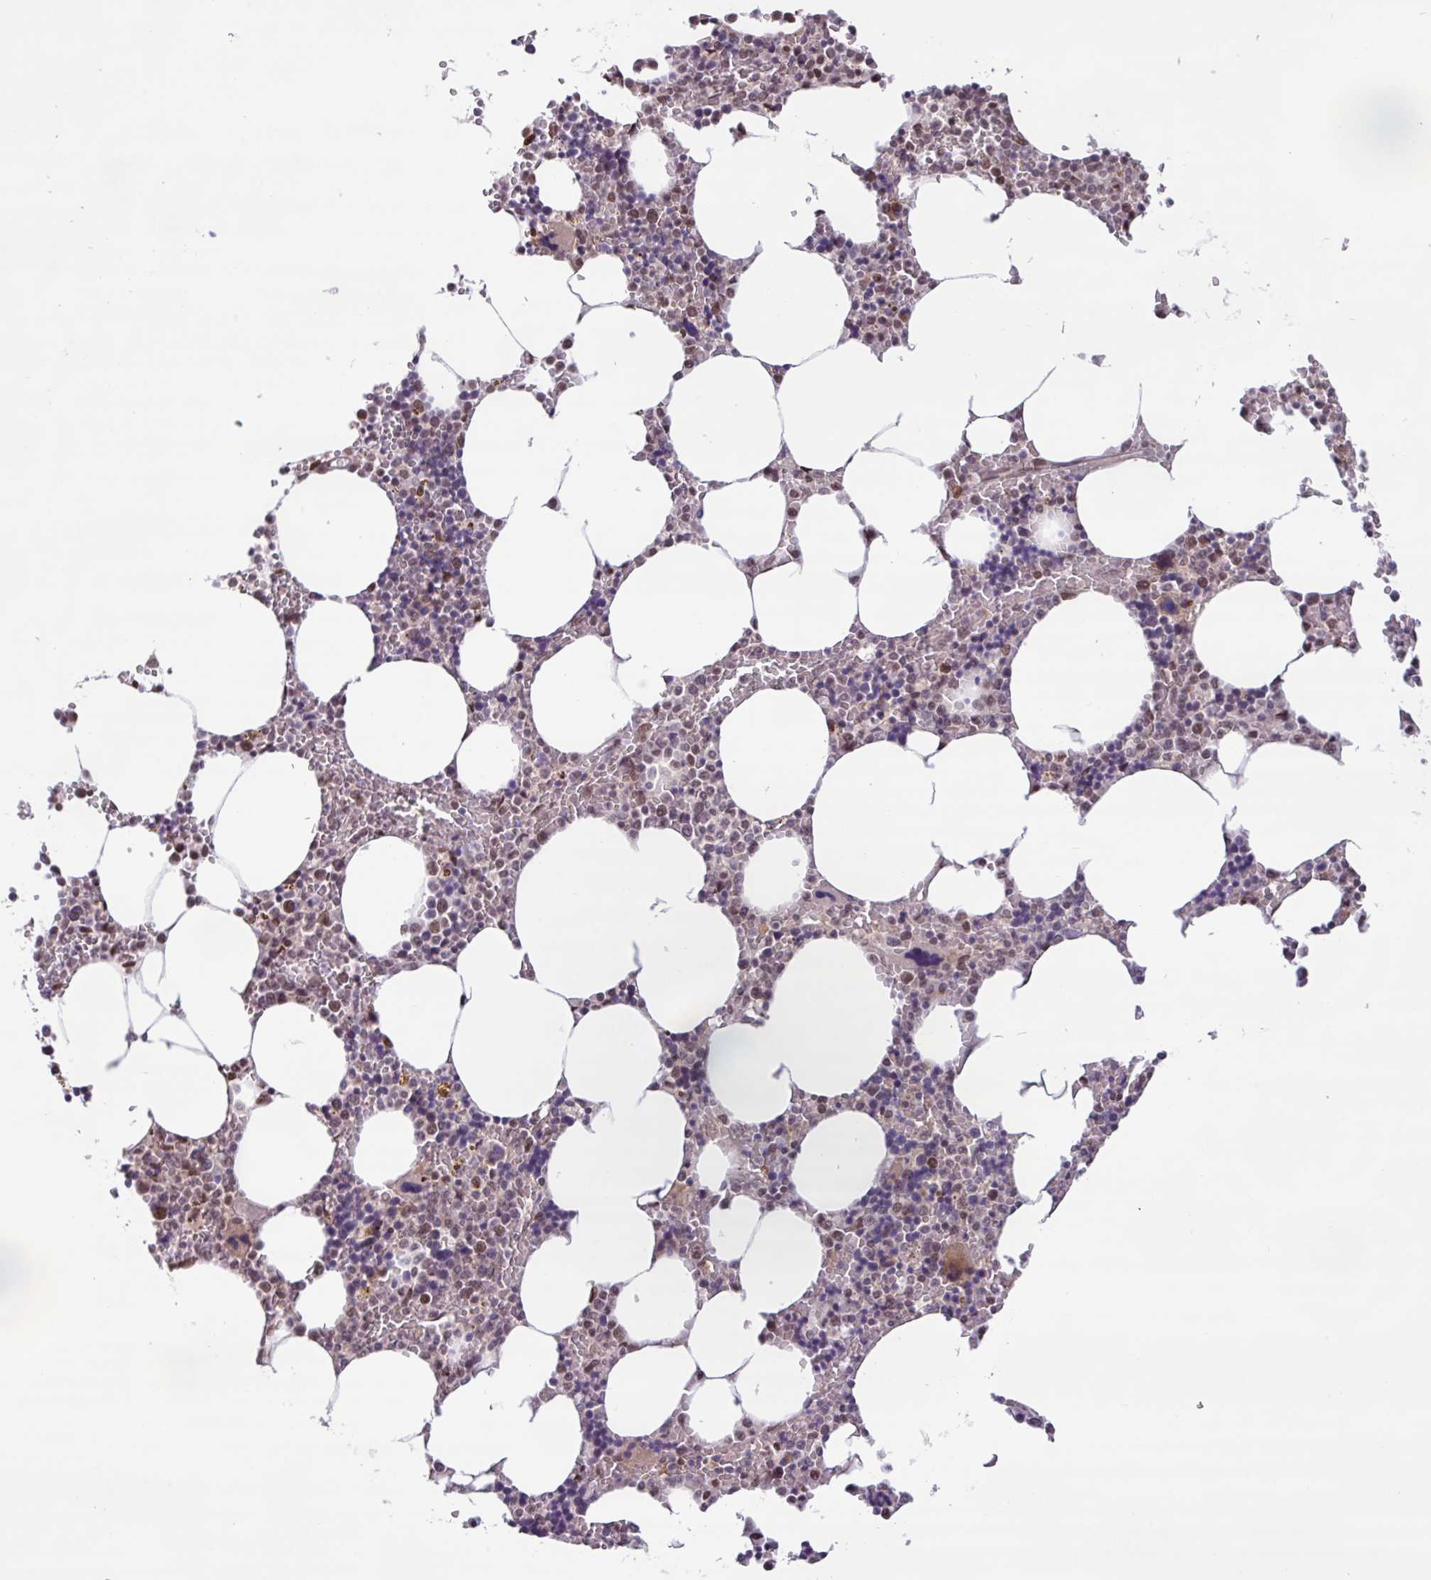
{"staining": {"intensity": "moderate", "quantity": "<25%", "location": "nuclear"}, "tissue": "bone marrow", "cell_type": "Hematopoietic cells", "image_type": "normal", "snomed": [{"axis": "morphology", "description": "Normal tissue, NOS"}, {"axis": "topography", "description": "Bone marrow"}], "caption": "Brown immunohistochemical staining in benign bone marrow exhibits moderate nuclear positivity in approximately <25% of hematopoietic cells. (DAB IHC, brown staining for protein, blue staining for nuclei).", "gene": "BRD3", "patient": {"sex": "male", "age": 70}}